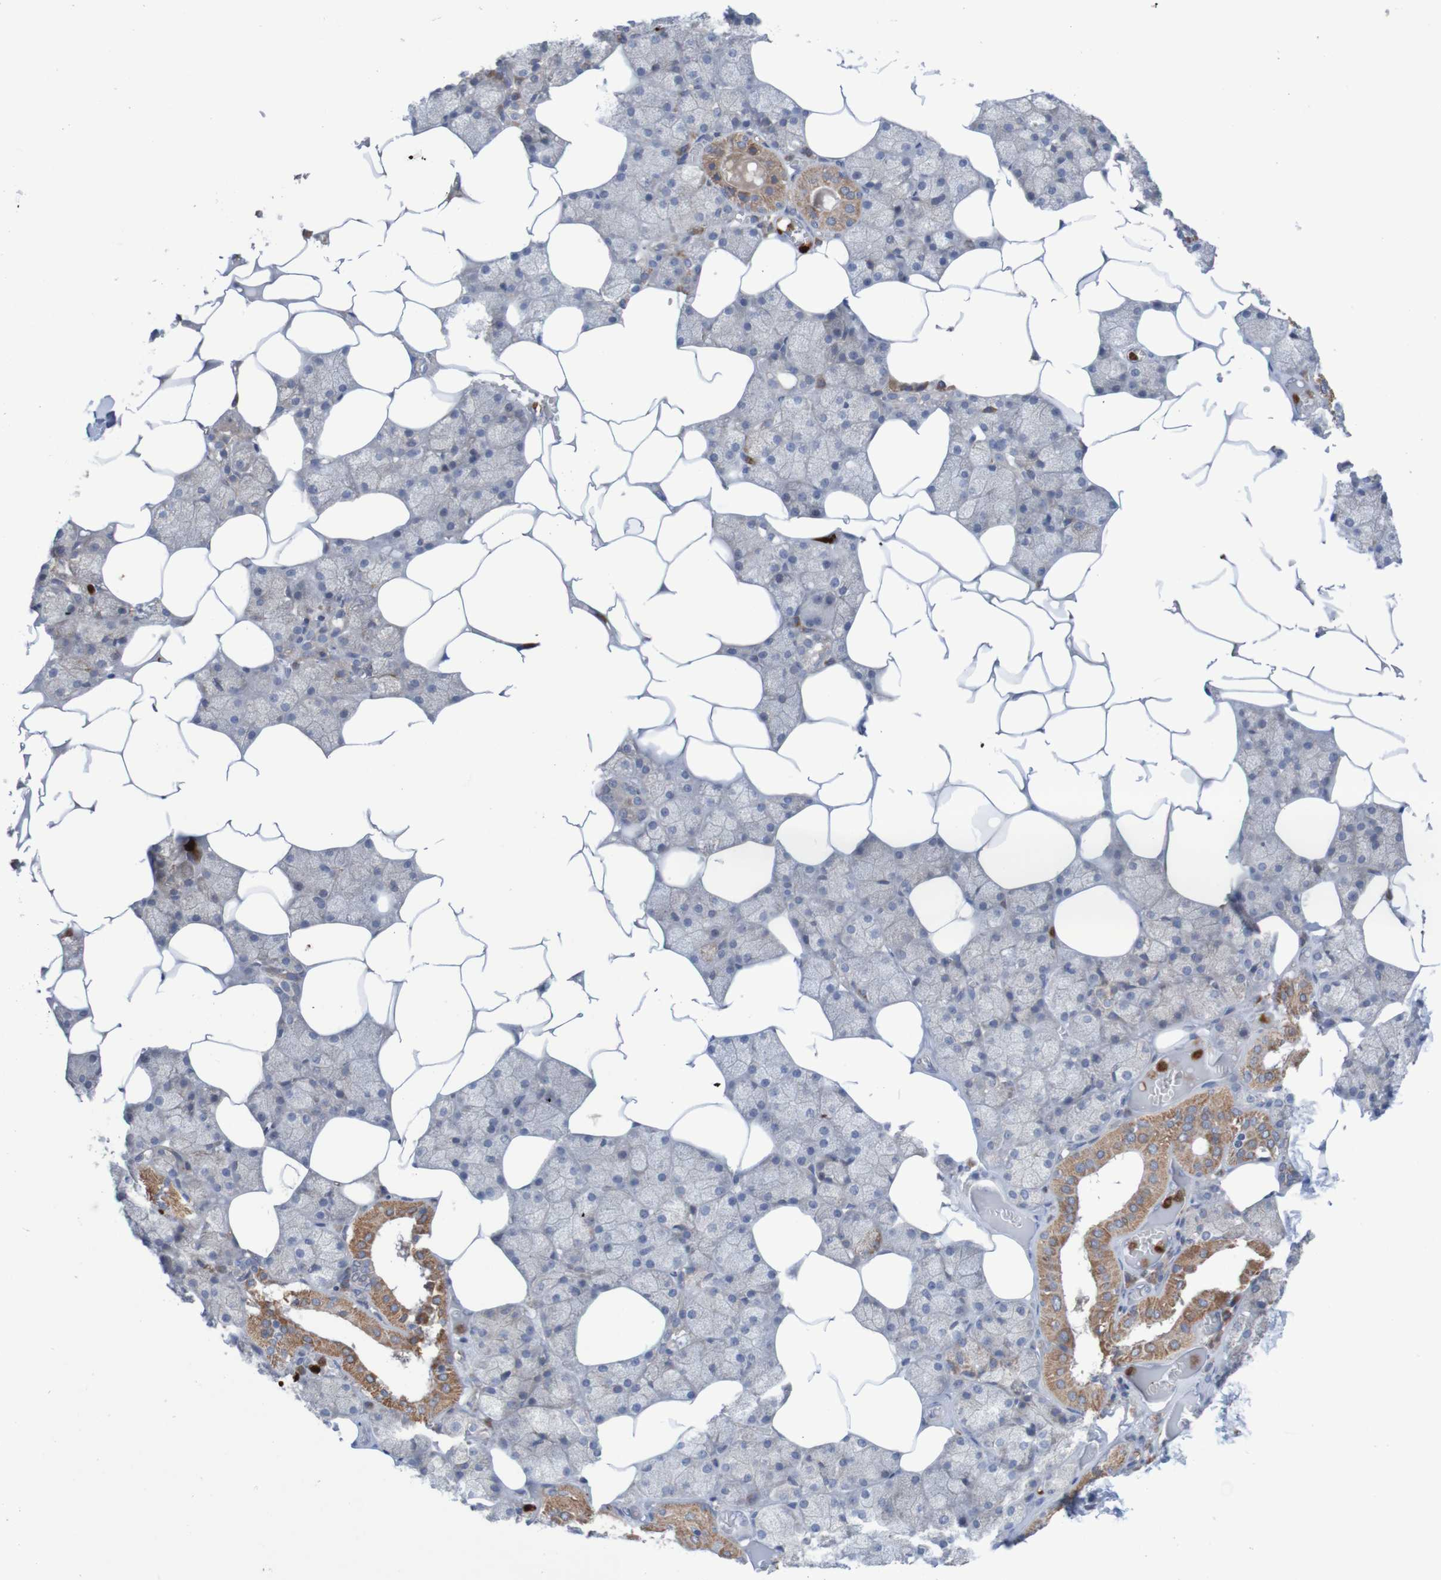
{"staining": {"intensity": "moderate", "quantity": "25%-75%", "location": "cytoplasmic/membranous"}, "tissue": "salivary gland", "cell_type": "Glandular cells", "image_type": "normal", "snomed": [{"axis": "morphology", "description": "Normal tissue, NOS"}, {"axis": "topography", "description": "Salivary gland"}], "caption": "Moderate cytoplasmic/membranous protein expression is appreciated in approximately 25%-75% of glandular cells in salivary gland.", "gene": "PARP4", "patient": {"sex": "male", "age": 62}}